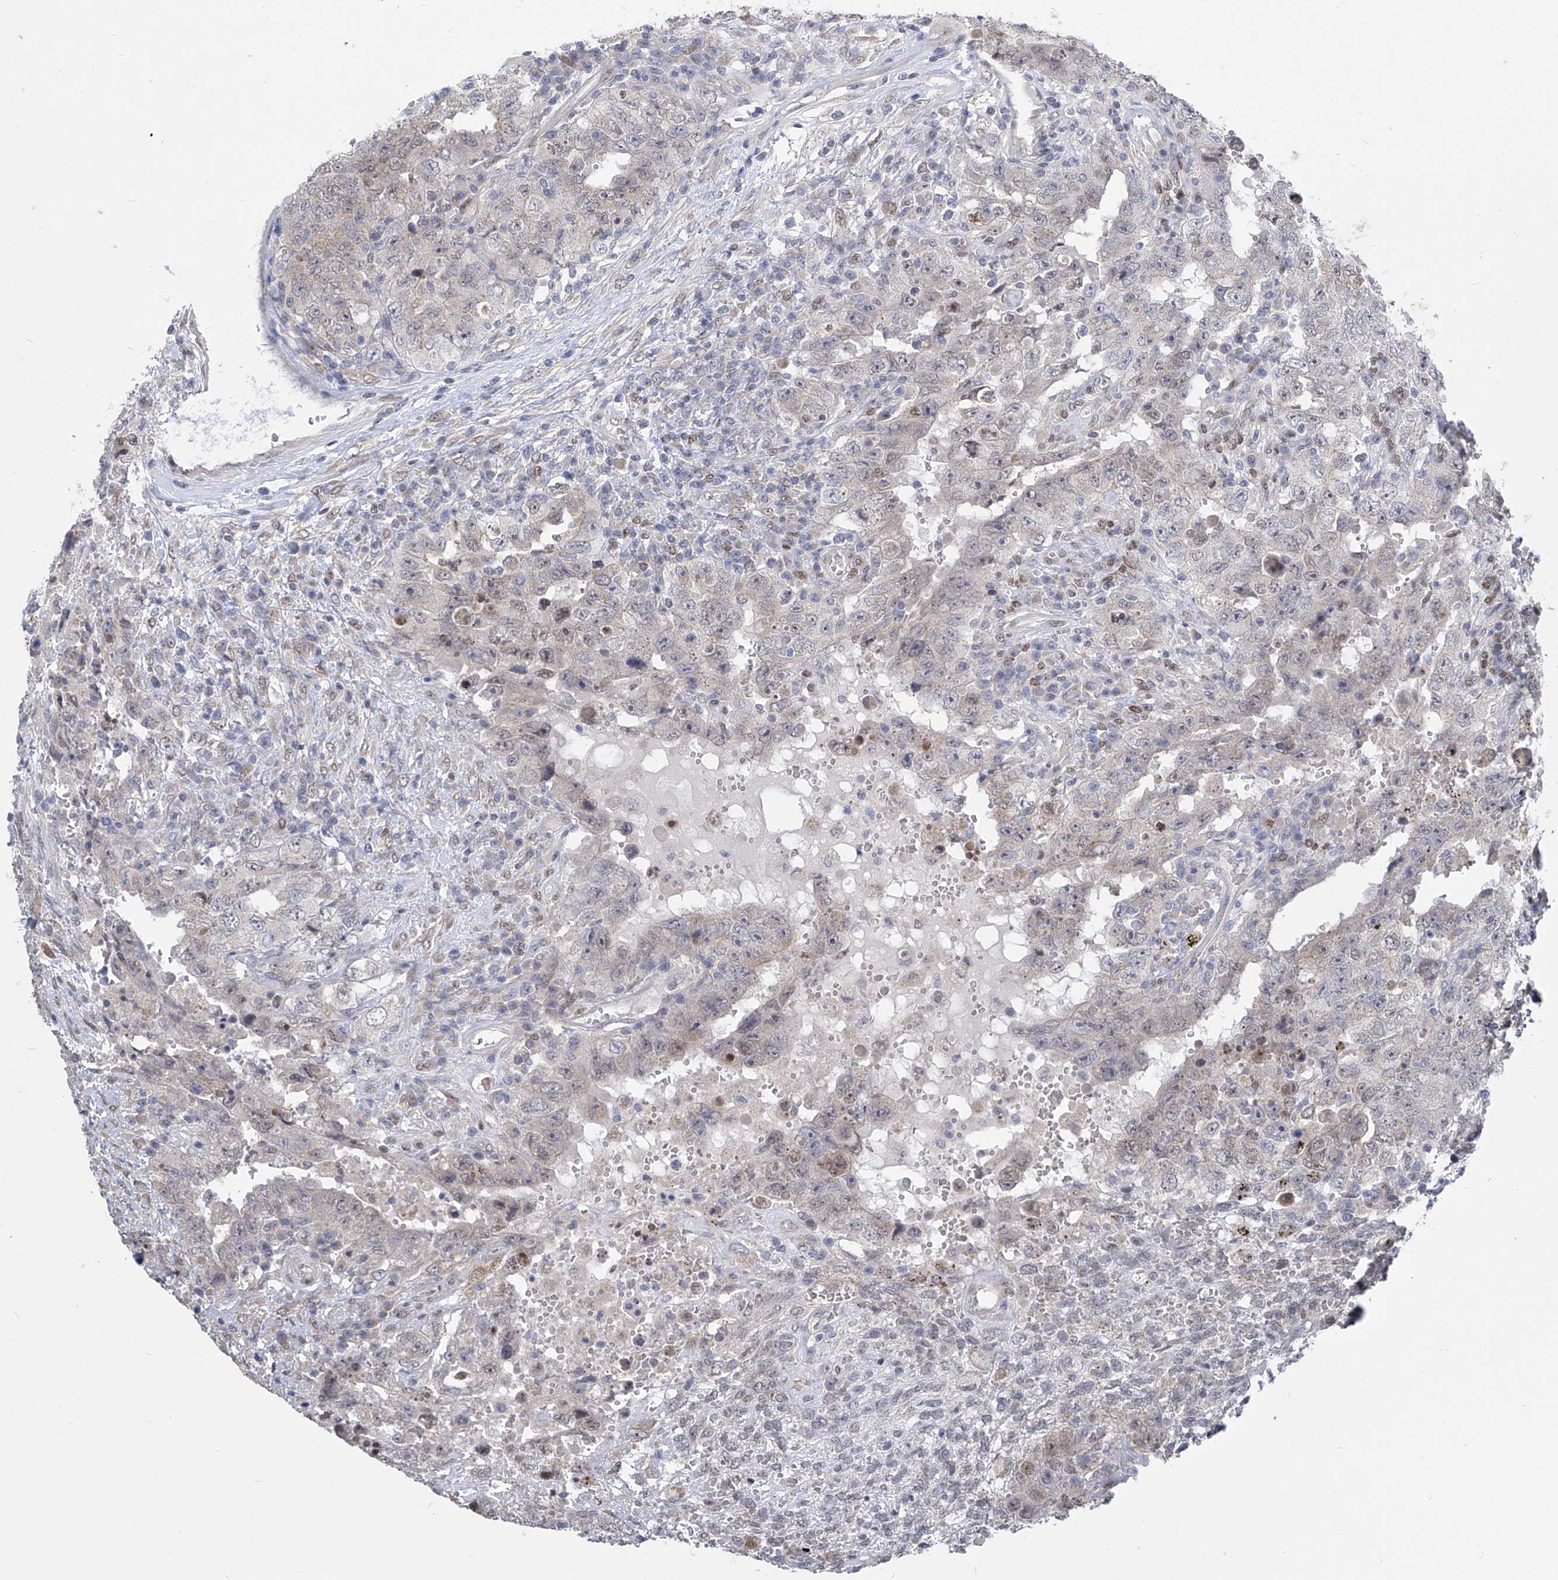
{"staining": {"intensity": "weak", "quantity": "<25%", "location": "nuclear"}, "tissue": "testis cancer", "cell_type": "Tumor cells", "image_type": "cancer", "snomed": [{"axis": "morphology", "description": "Carcinoma, Embryonal, NOS"}, {"axis": "topography", "description": "Testis"}], "caption": "There is no significant expression in tumor cells of testis embryonal carcinoma.", "gene": "CETN2", "patient": {"sex": "male", "age": 26}}